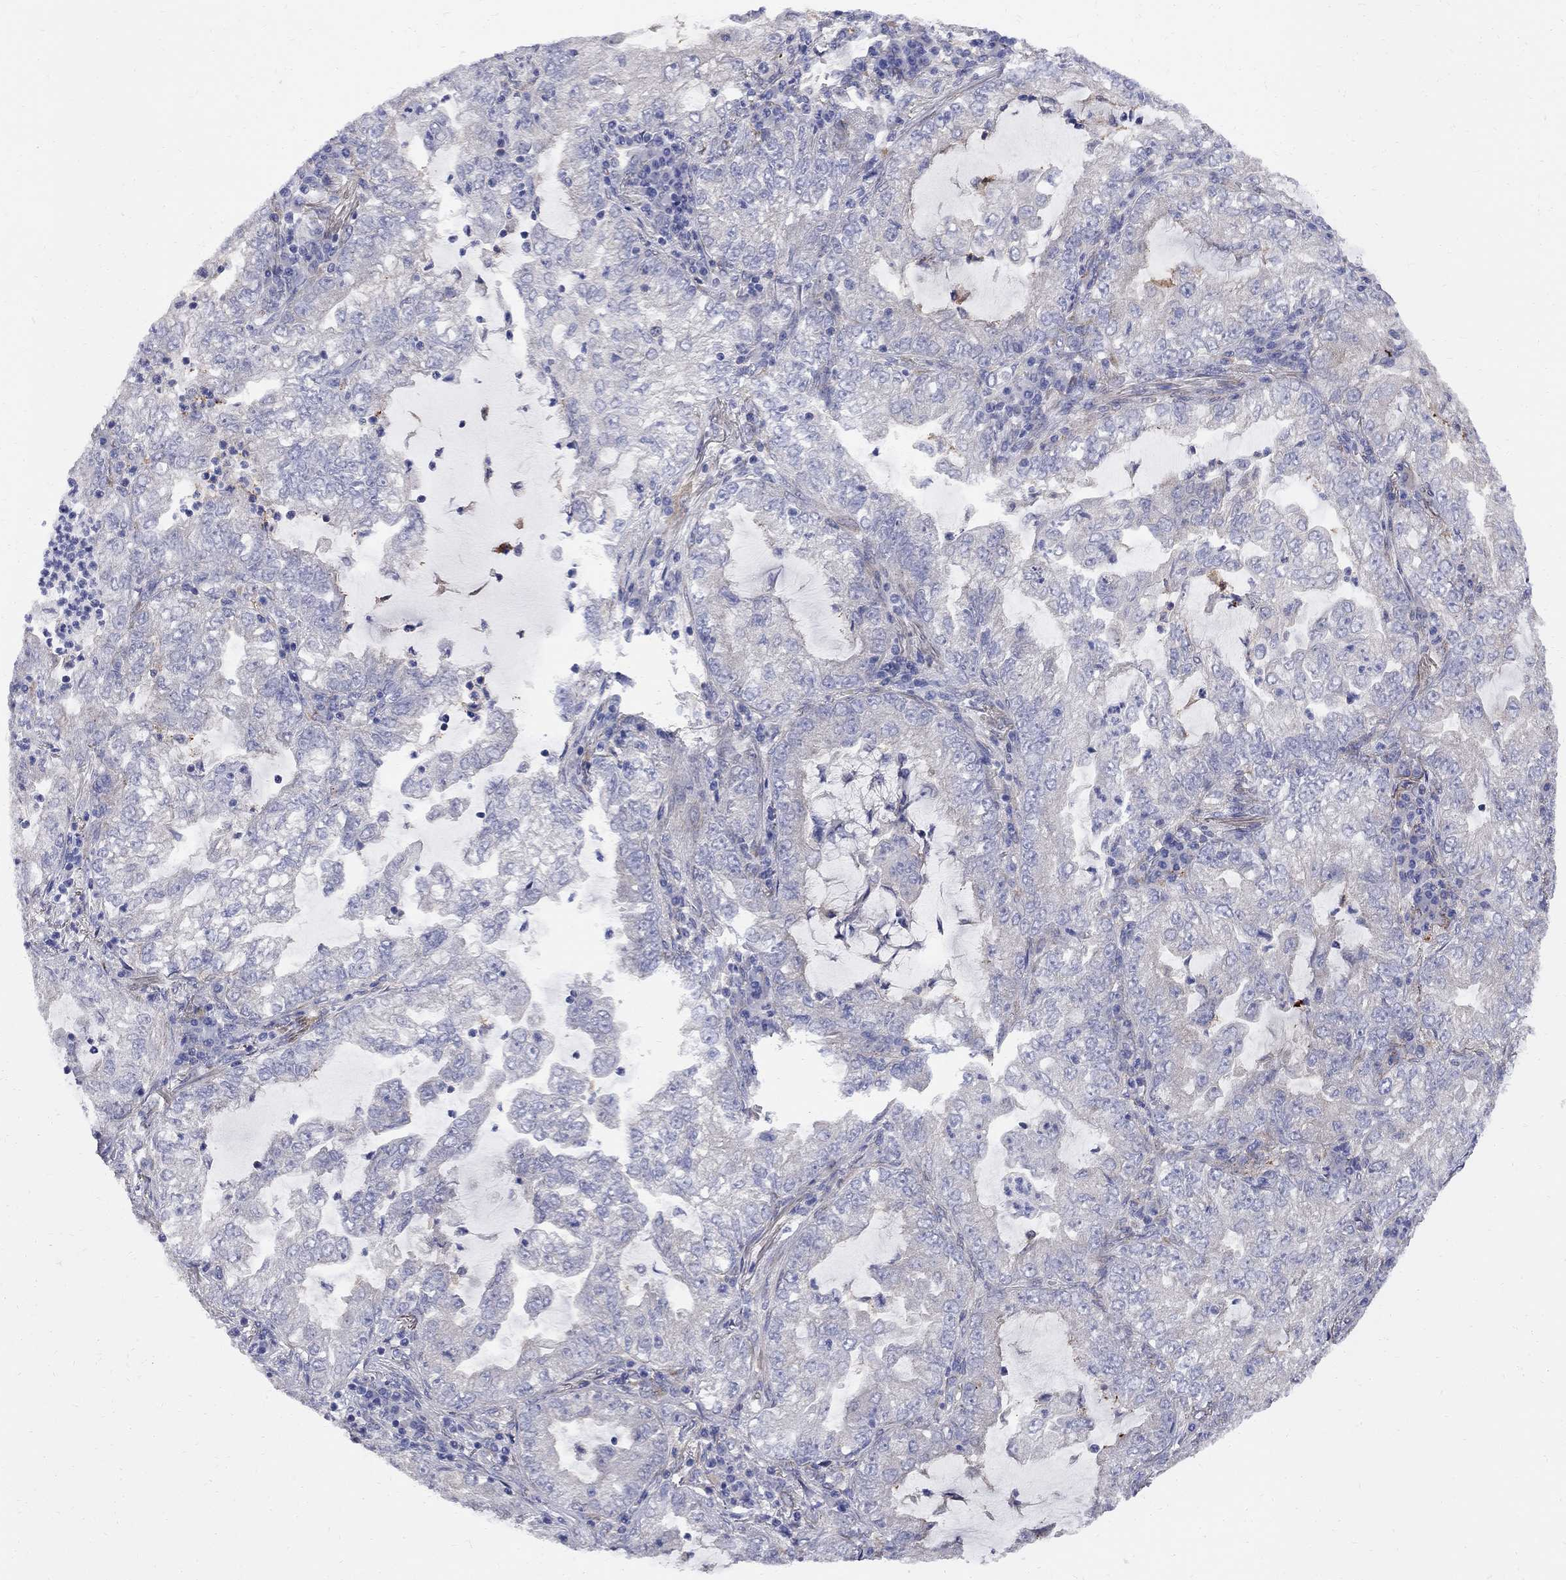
{"staining": {"intensity": "negative", "quantity": "none", "location": "none"}, "tissue": "lung cancer", "cell_type": "Tumor cells", "image_type": "cancer", "snomed": [{"axis": "morphology", "description": "Adenocarcinoma, NOS"}, {"axis": "topography", "description": "Lung"}], "caption": "Human lung cancer stained for a protein using IHC demonstrates no positivity in tumor cells.", "gene": "MTHFR", "patient": {"sex": "female", "age": 73}}